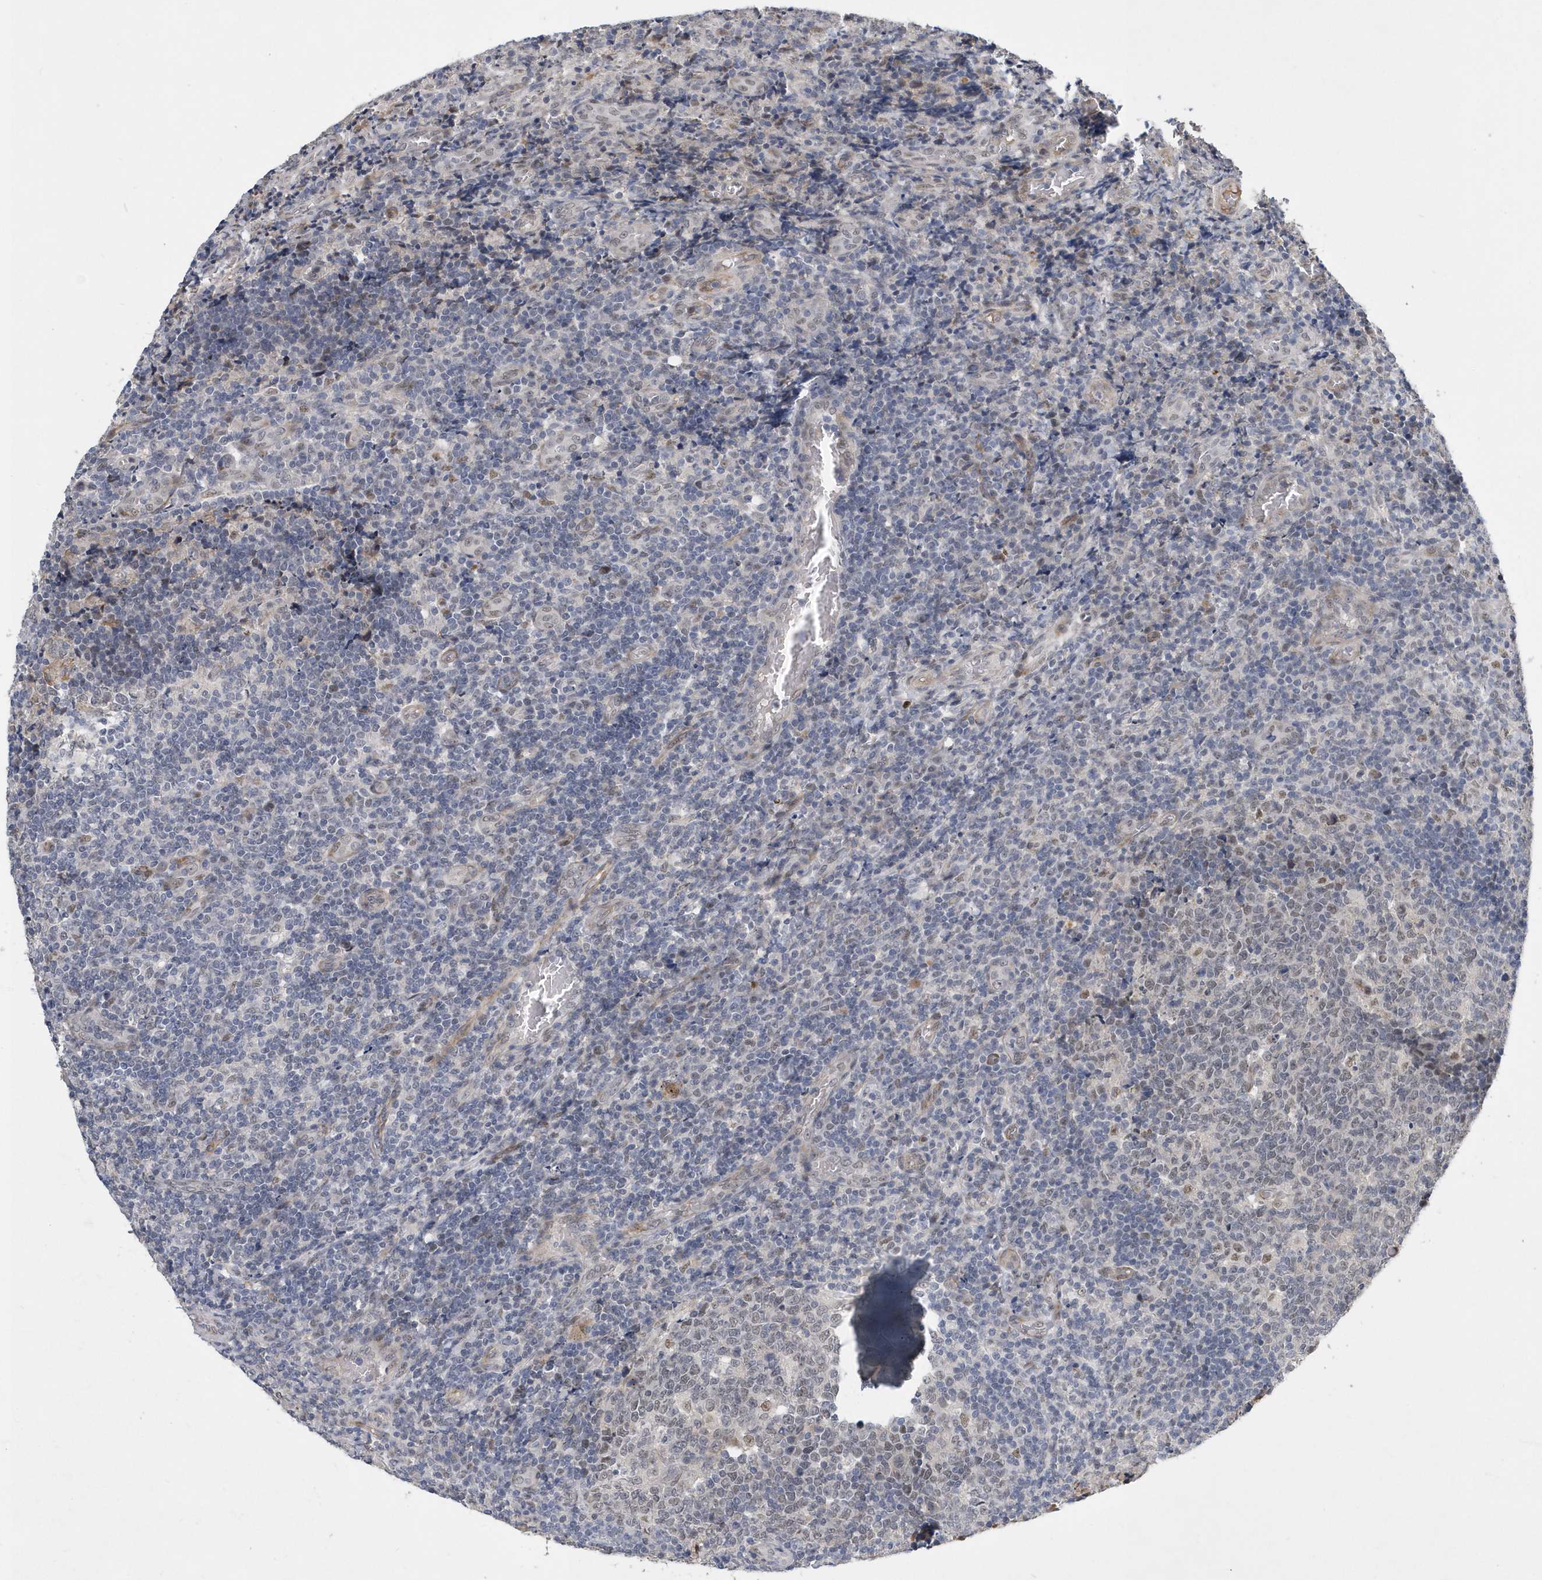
{"staining": {"intensity": "moderate", "quantity": "<25%", "location": "nuclear"}, "tissue": "tonsil", "cell_type": "Germinal center cells", "image_type": "normal", "snomed": [{"axis": "morphology", "description": "Normal tissue, NOS"}, {"axis": "topography", "description": "Tonsil"}], "caption": "Moderate nuclear protein positivity is present in about <25% of germinal center cells in tonsil. The staining was performed using DAB (3,3'-diaminobenzidine) to visualize the protein expression in brown, while the nuclei were stained in blue with hematoxylin (Magnification: 20x).", "gene": "FAM217A", "patient": {"sex": "female", "age": 19}}